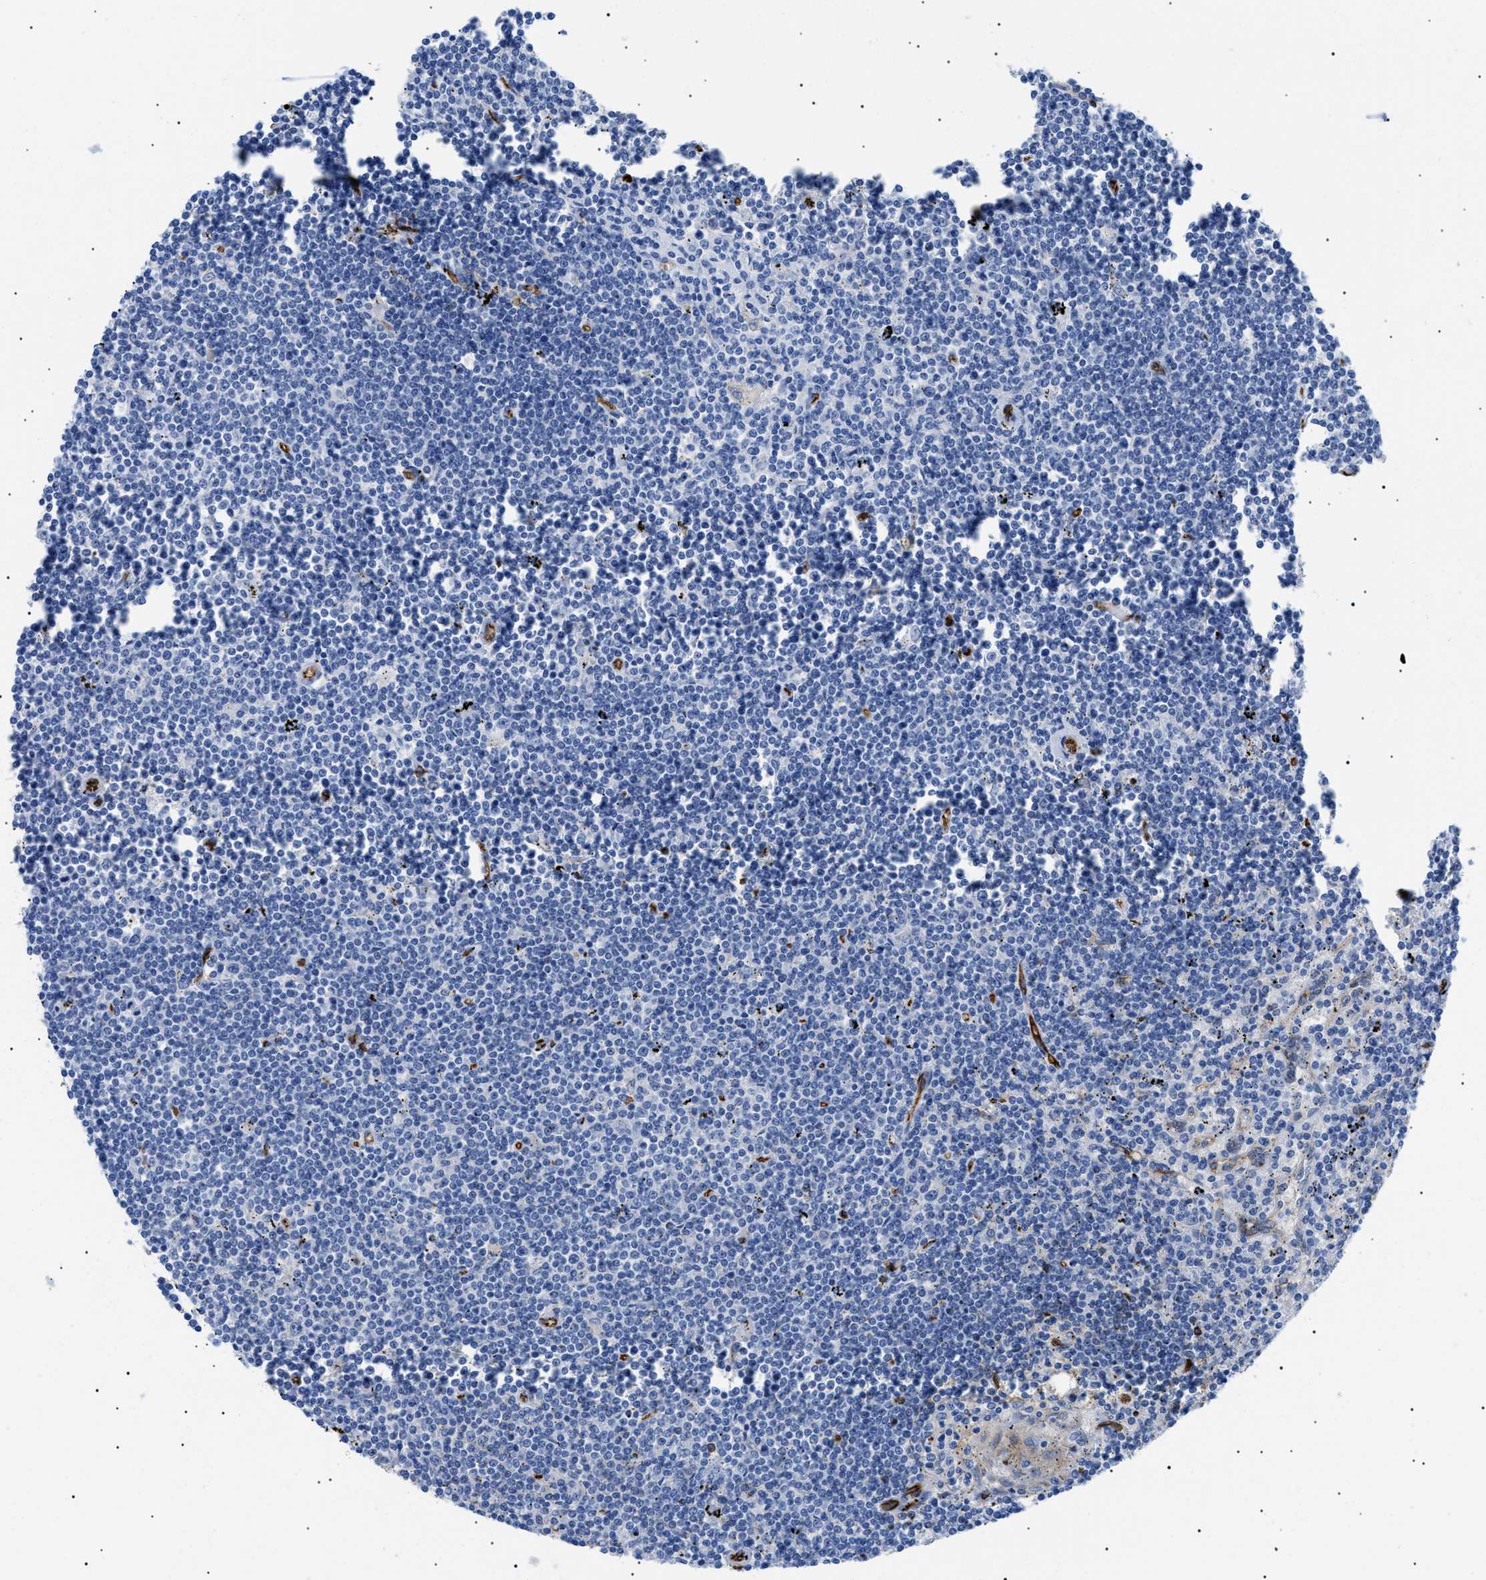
{"staining": {"intensity": "negative", "quantity": "none", "location": "none"}, "tissue": "lymphoma", "cell_type": "Tumor cells", "image_type": "cancer", "snomed": [{"axis": "morphology", "description": "Malignant lymphoma, non-Hodgkin's type, Low grade"}, {"axis": "topography", "description": "Spleen"}], "caption": "This is an immunohistochemistry (IHC) photomicrograph of malignant lymphoma, non-Hodgkin's type (low-grade). There is no positivity in tumor cells.", "gene": "PODXL", "patient": {"sex": "male", "age": 76}}